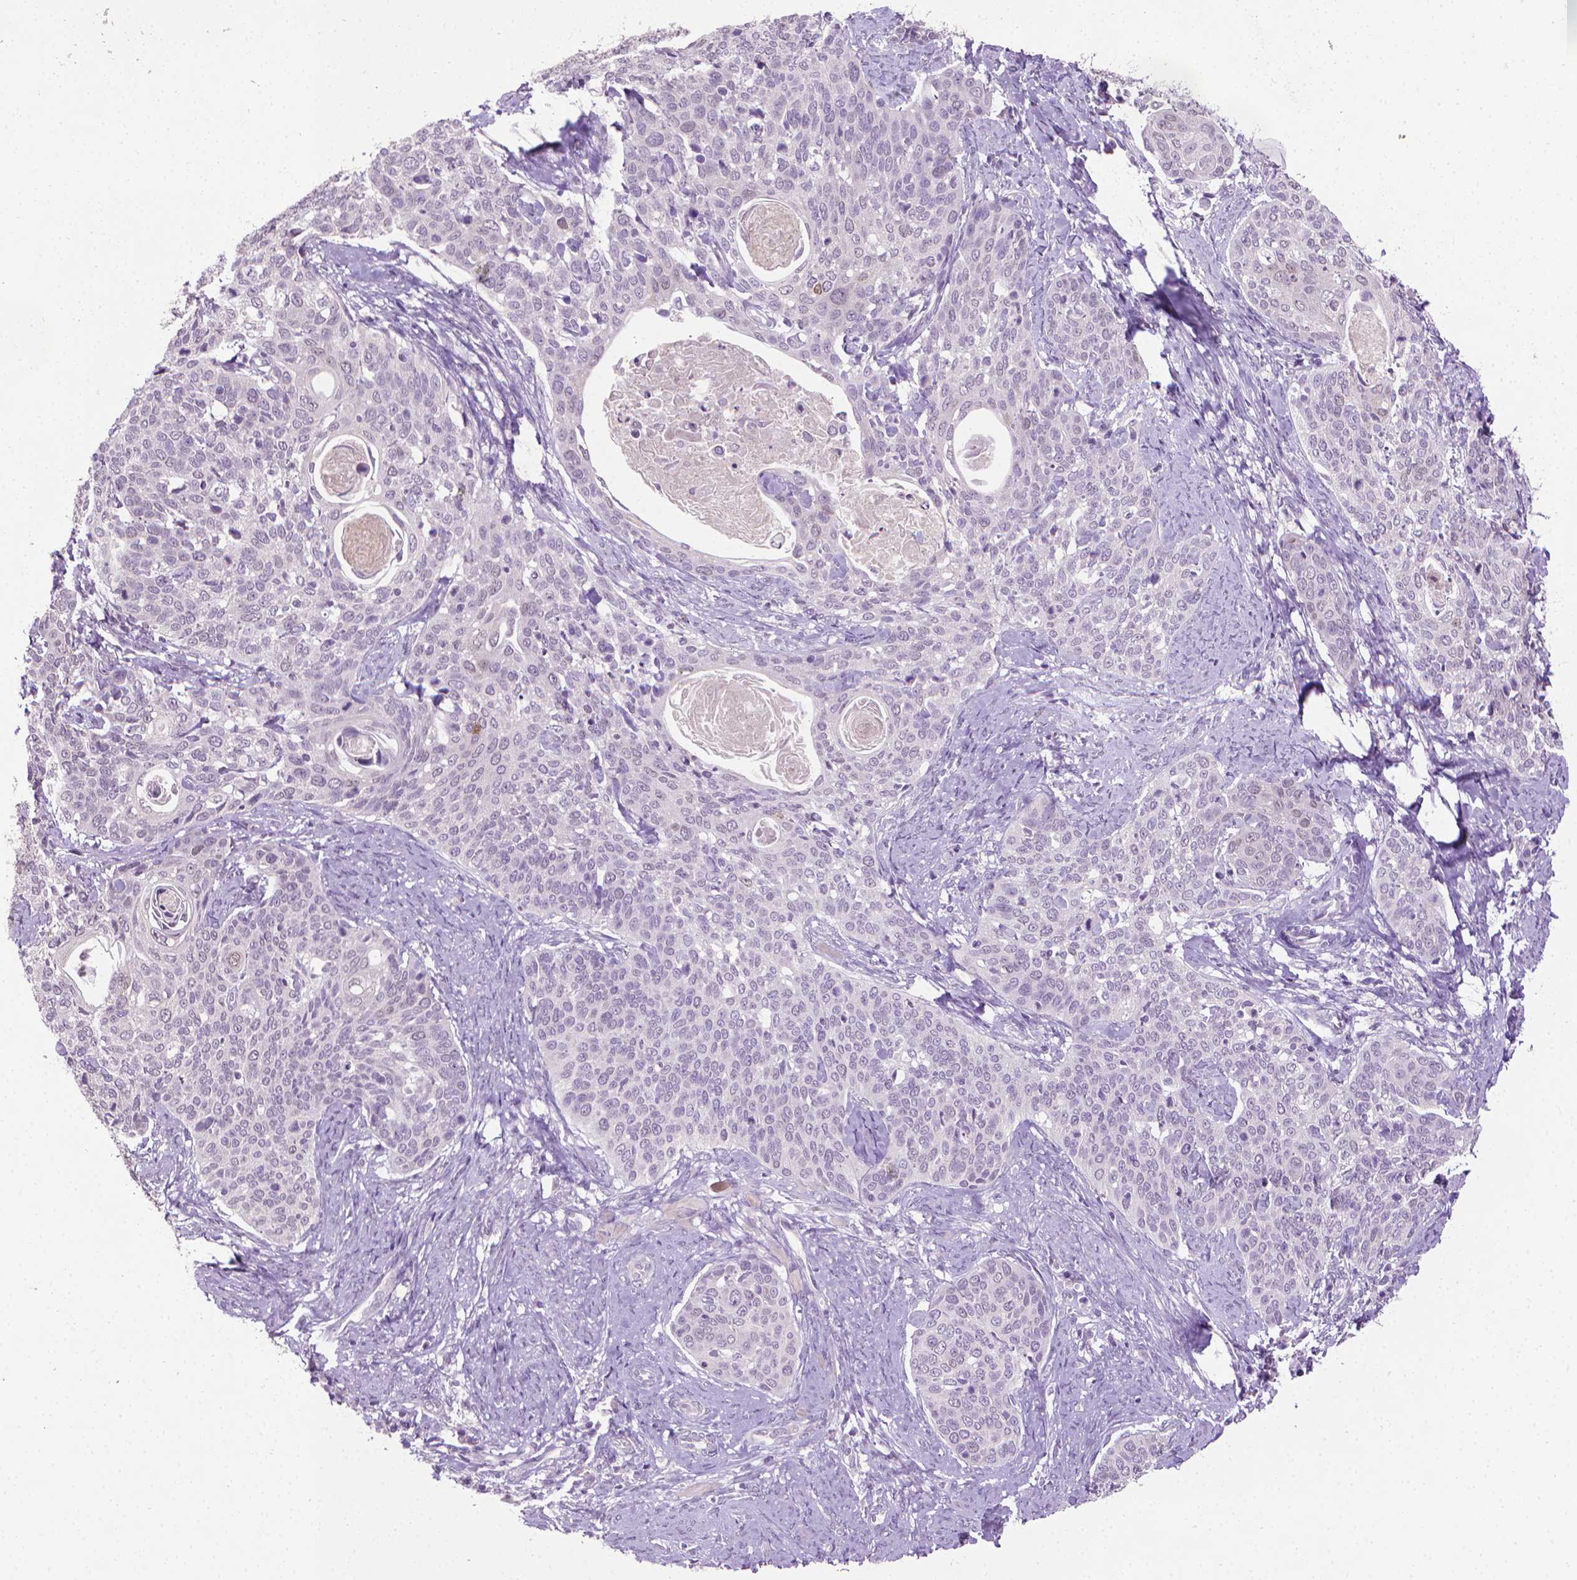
{"staining": {"intensity": "negative", "quantity": "none", "location": "none"}, "tissue": "cervical cancer", "cell_type": "Tumor cells", "image_type": "cancer", "snomed": [{"axis": "morphology", "description": "Squamous cell carcinoma, NOS"}, {"axis": "topography", "description": "Cervix"}], "caption": "Human cervical cancer stained for a protein using immunohistochemistry (IHC) exhibits no expression in tumor cells.", "gene": "CDKN2D", "patient": {"sex": "female", "age": 69}}